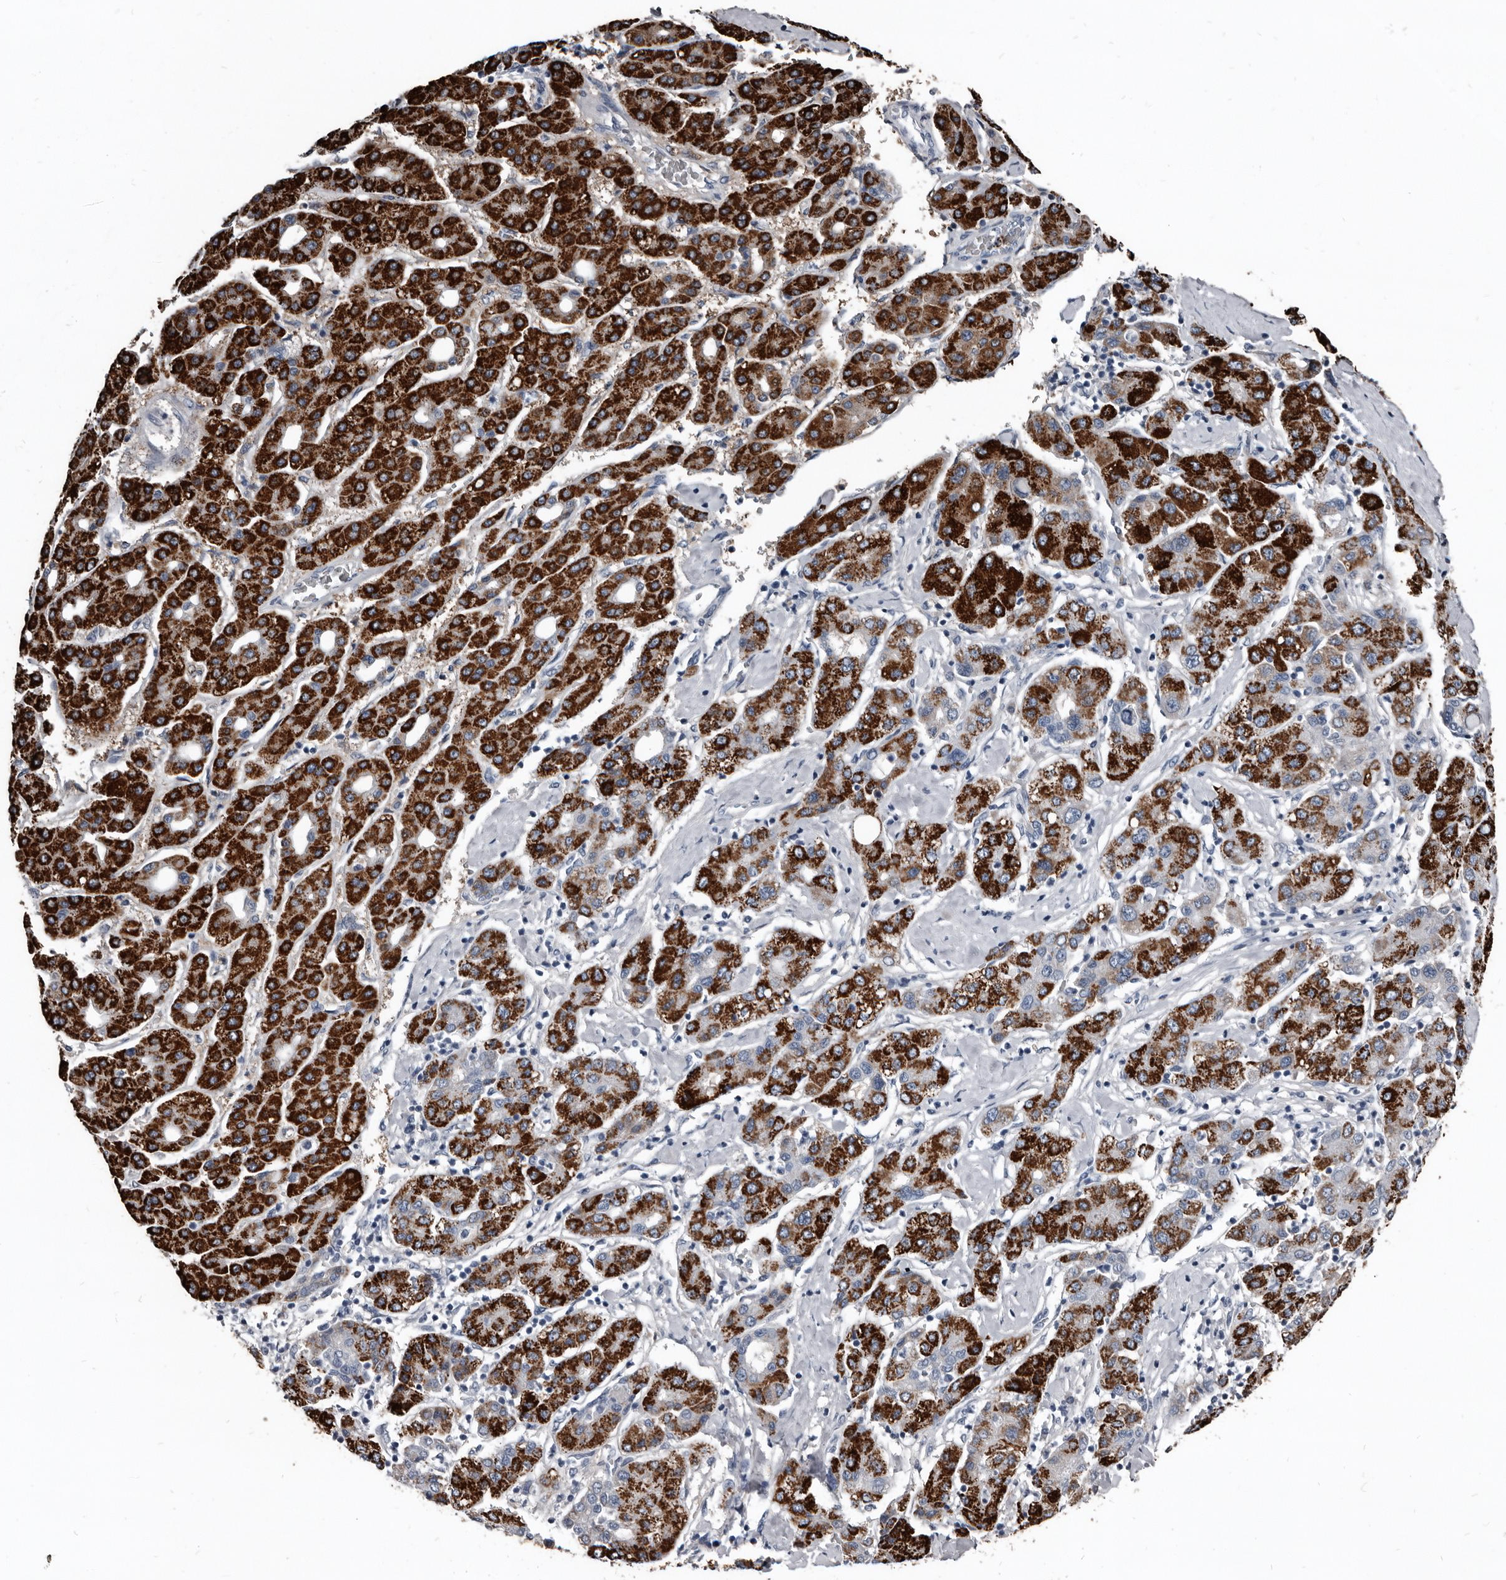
{"staining": {"intensity": "strong", "quantity": "25%-75%", "location": "cytoplasmic/membranous"}, "tissue": "liver cancer", "cell_type": "Tumor cells", "image_type": "cancer", "snomed": [{"axis": "morphology", "description": "Carcinoma, Hepatocellular, NOS"}, {"axis": "topography", "description": "Liver"}], "caption": "Protein analysis of liver cancer tissue shows strong cytoplasmic/membranous staining in approximately 25%-75% of tumor cells.", "gene": "GREB1", "patient": {"sex": "male", "age": 65}}